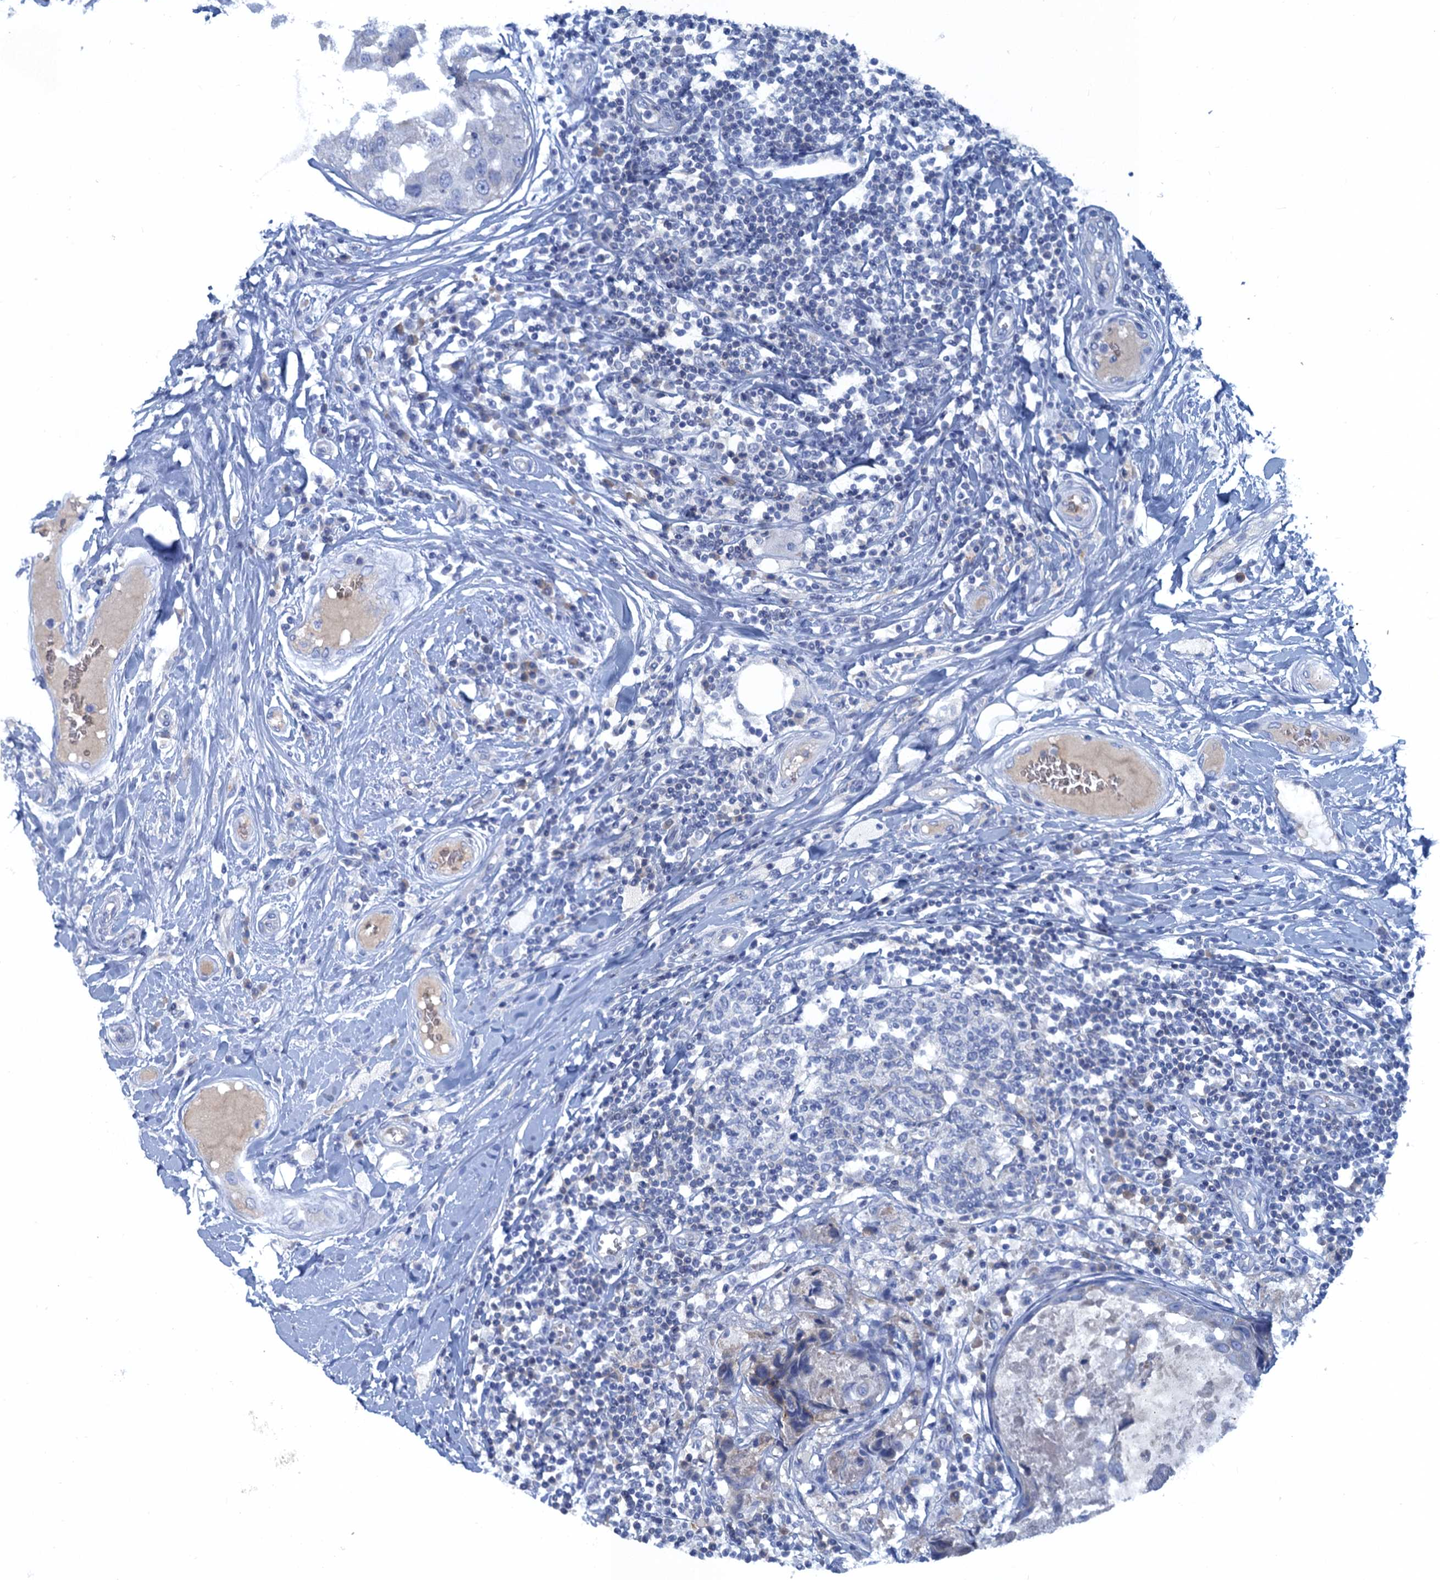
{"staining": {"intensity": "negative", "quantity": "none", "location": "none"}, "tissue": "breast cancer", "cell_type": "Tumor cells", "image_type": "cancer", "snomed": [{"axis": "morphology", "description": "Duct carcinoma"}, {"axis": "topography", "description": "Breast"}], "caption": "Photomicrograph shows no protein expression in tumor cells of breast cancer (infiltrating ductal carcinoma) tissue. Nuclei are stained in blue.", "gene": "MYADML2", "patient": {"sex": "female", "age": 27}}